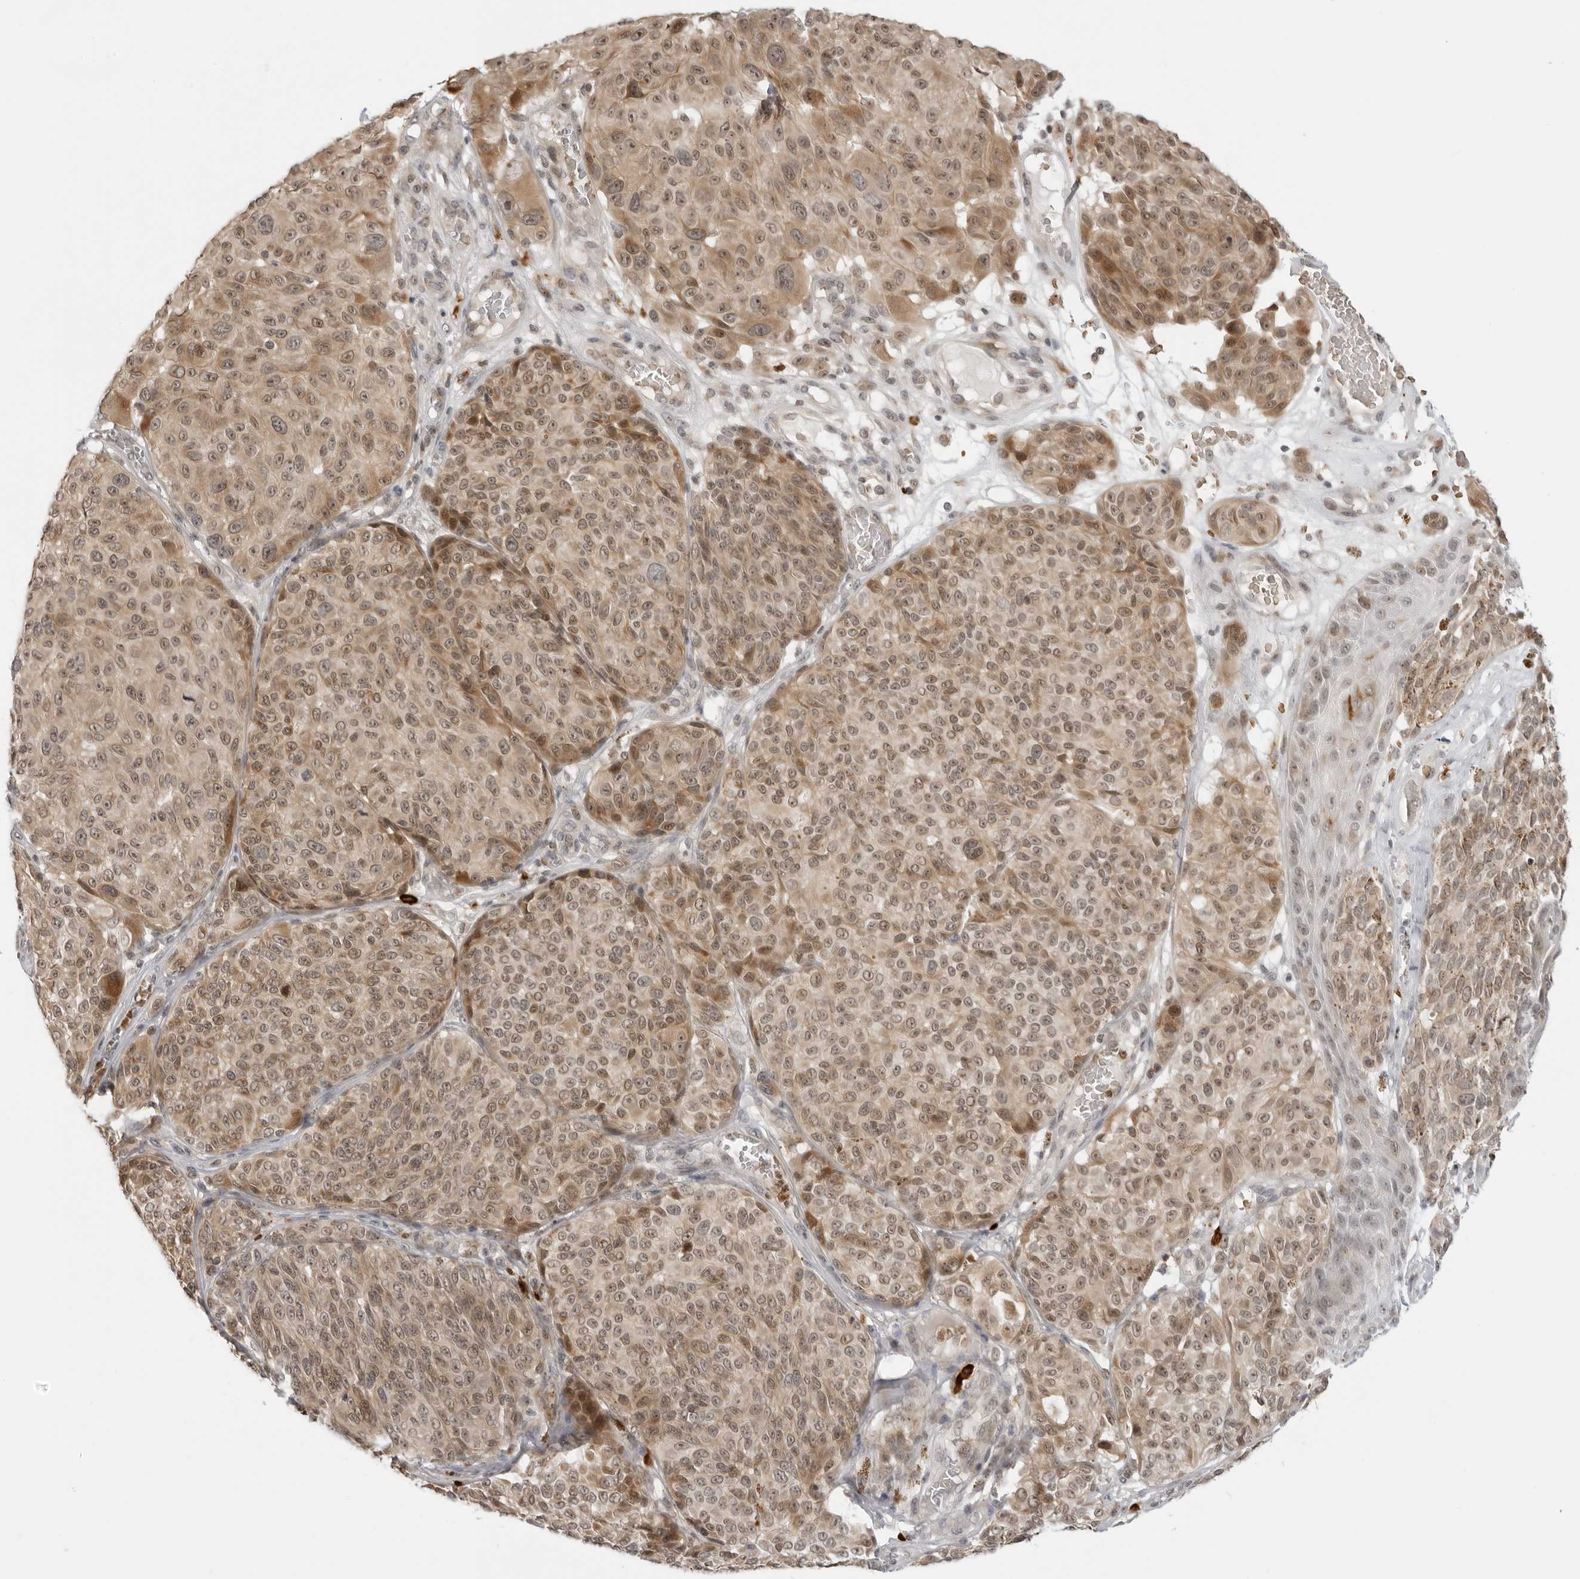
{"staining": {"intensity": "moderate", "quantity": ">75%", "location": "cytoplasmic/membranous,nuclear"}, "tissue": "melanoma", "cell_type": "Tumor cells", "image_type": "cancer", "snomed": [{"axis": "morphology", "description": "Malignant melanoma, NOS"}, {"axis": "topography", "description": "Skin"}], "caption": "IHC micrograph of neoplastic tissue: human malignant melanoma stained using IHC exhibits medium levels of moderate protein expression localized specifically in the cytoplasmic/membranous and nuclear of tumor cells, appearing as a cytoplasmic/membranous and nuclear brown color.", "gene": "SUGCT", "patient": {"sex": "male", "age": 83}}